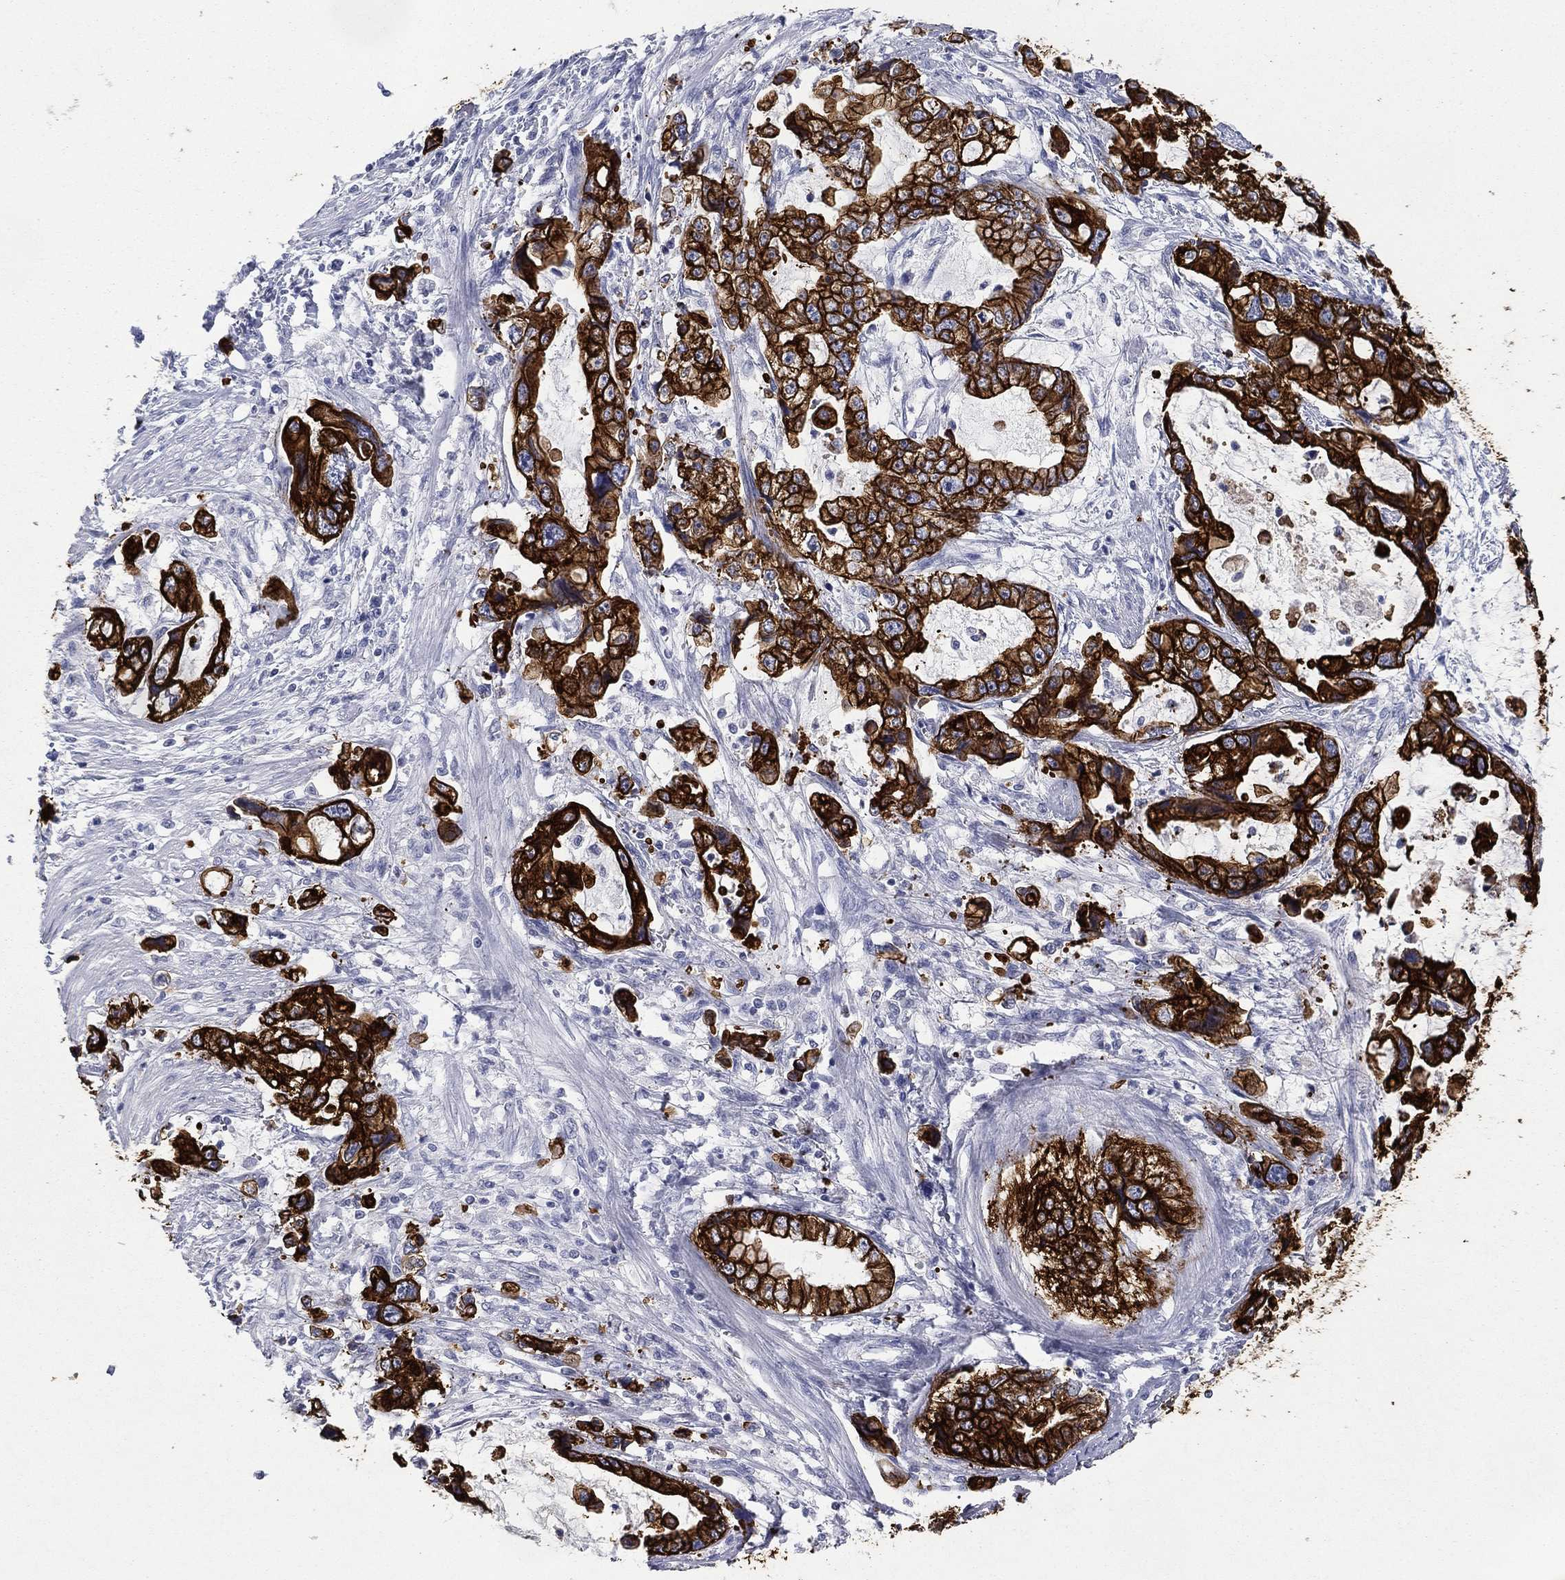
{"staining": {"intensity": "strong", "quantity": ">75%", "location": "cytoplasmic/membranous"}, "tissue": "stomach cancer", "cell_type": "Tumor cells", "image_type": "cancer", "snomed": [{"axis": "morphology", "description": "Adenocarcinoma, NOS"}, {"axis": "topography", "description": "Pancreas"}, {"axis": "topography", "description": "Stomach, upper"}, {"axis": "topography", "description": "Stomach"}], "caption": "Stomach adenocarcinoma stained for a protein (brown) reveals strong cytoplasmic/membranous positive positivity in about >75% of tumor cells.", "gene": "KRT7", "patient": {"sex": "male", "age": 77}}